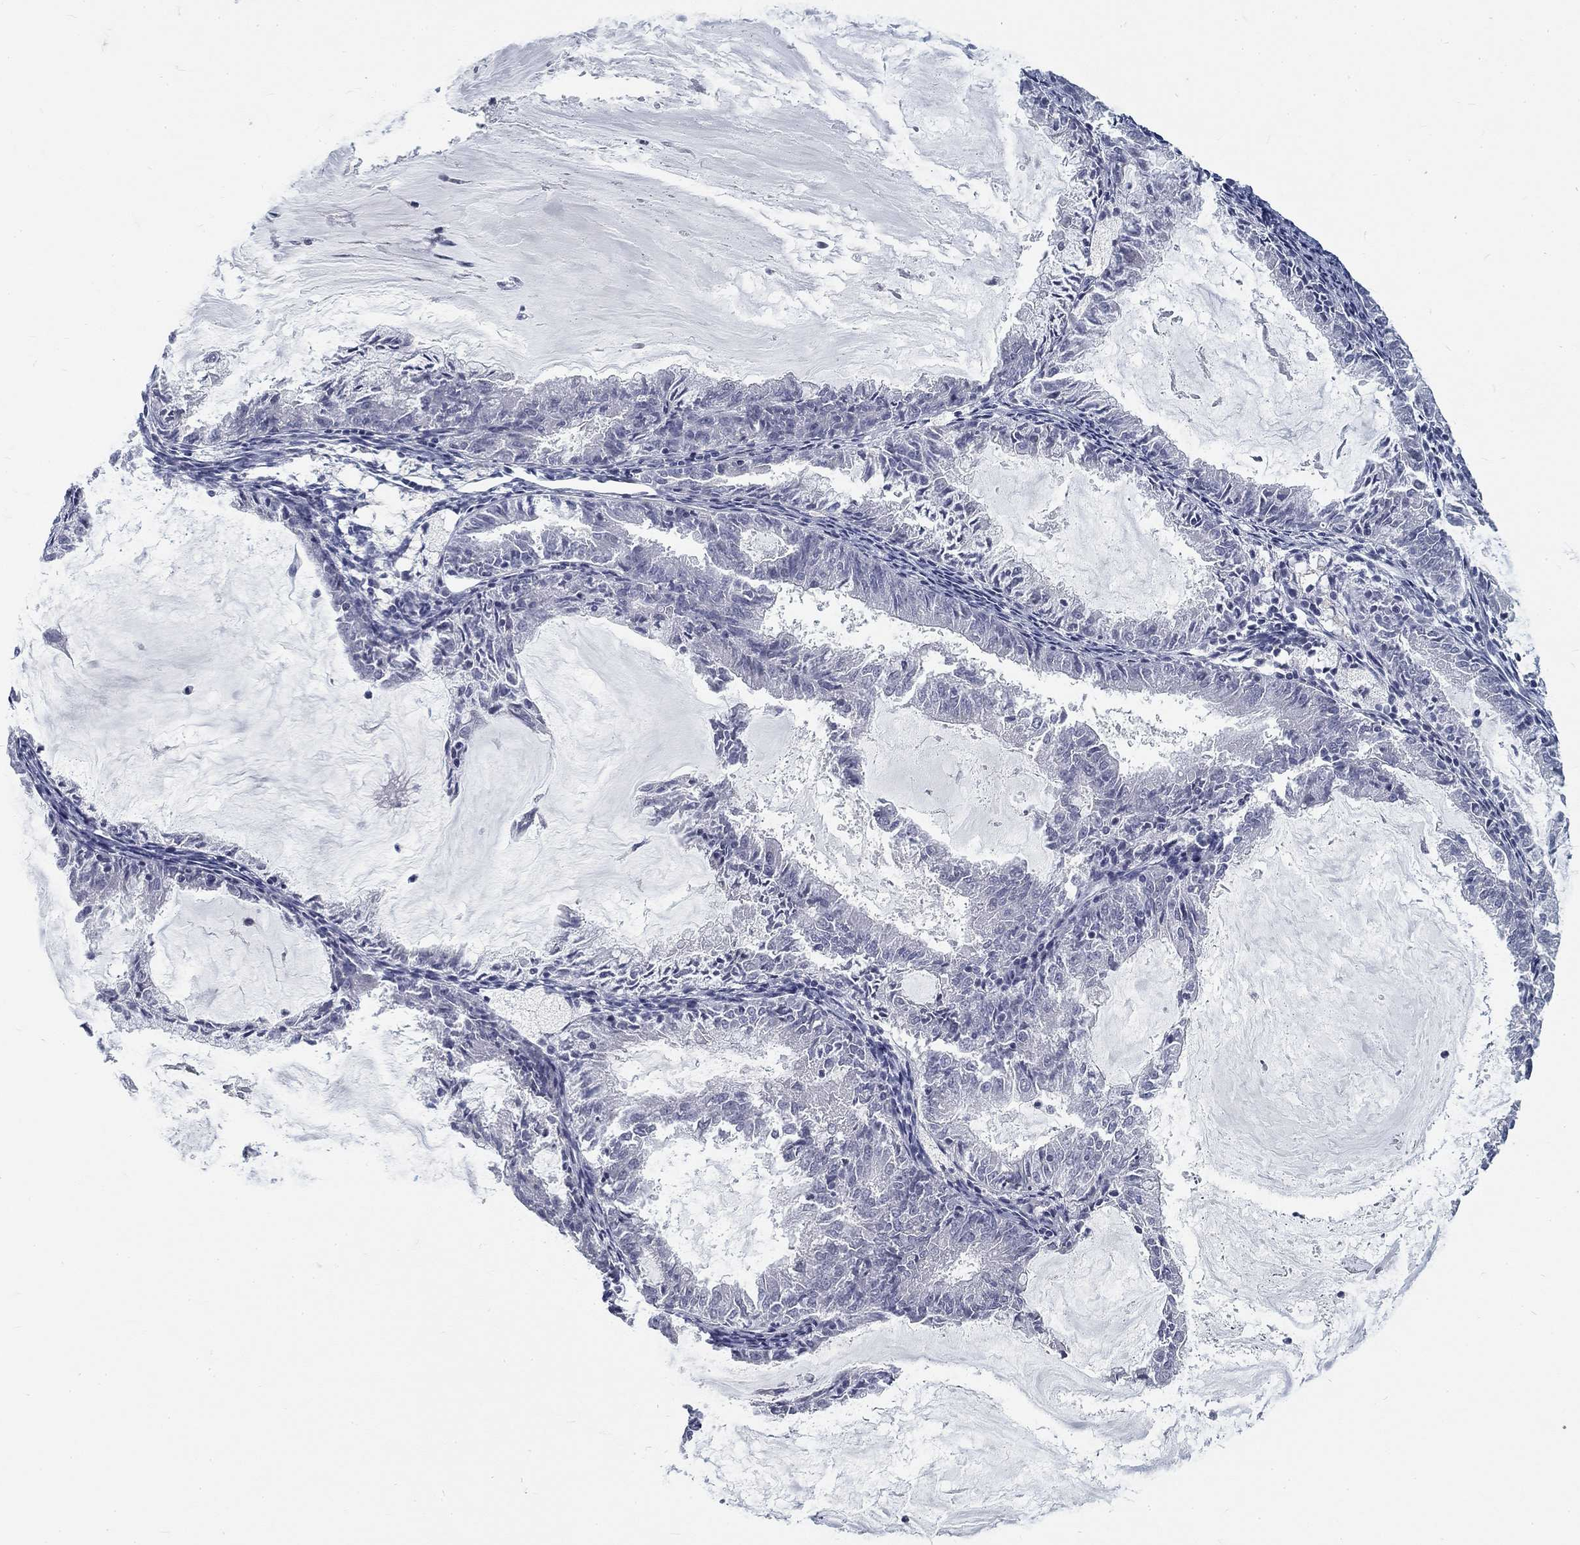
{"staining": {"intensity": "negative", "quantity": "none", "location": "none"}, "tissue": "endometrial cancer", "cell_type": "Tumor cells", "image_type": "cancer", "snomed": [{"axis": "morphology", "description": "Adenocarcinoma, NOS"}, {"axis": "topography", "description": "Endometrium"}], "caption": "Protein analysis of endometrial adenocarcinoma demonstrates no significant staining in tumor cells.", "gene": "ATP1A3", "patient": {"sex": "female", "age": 57}}